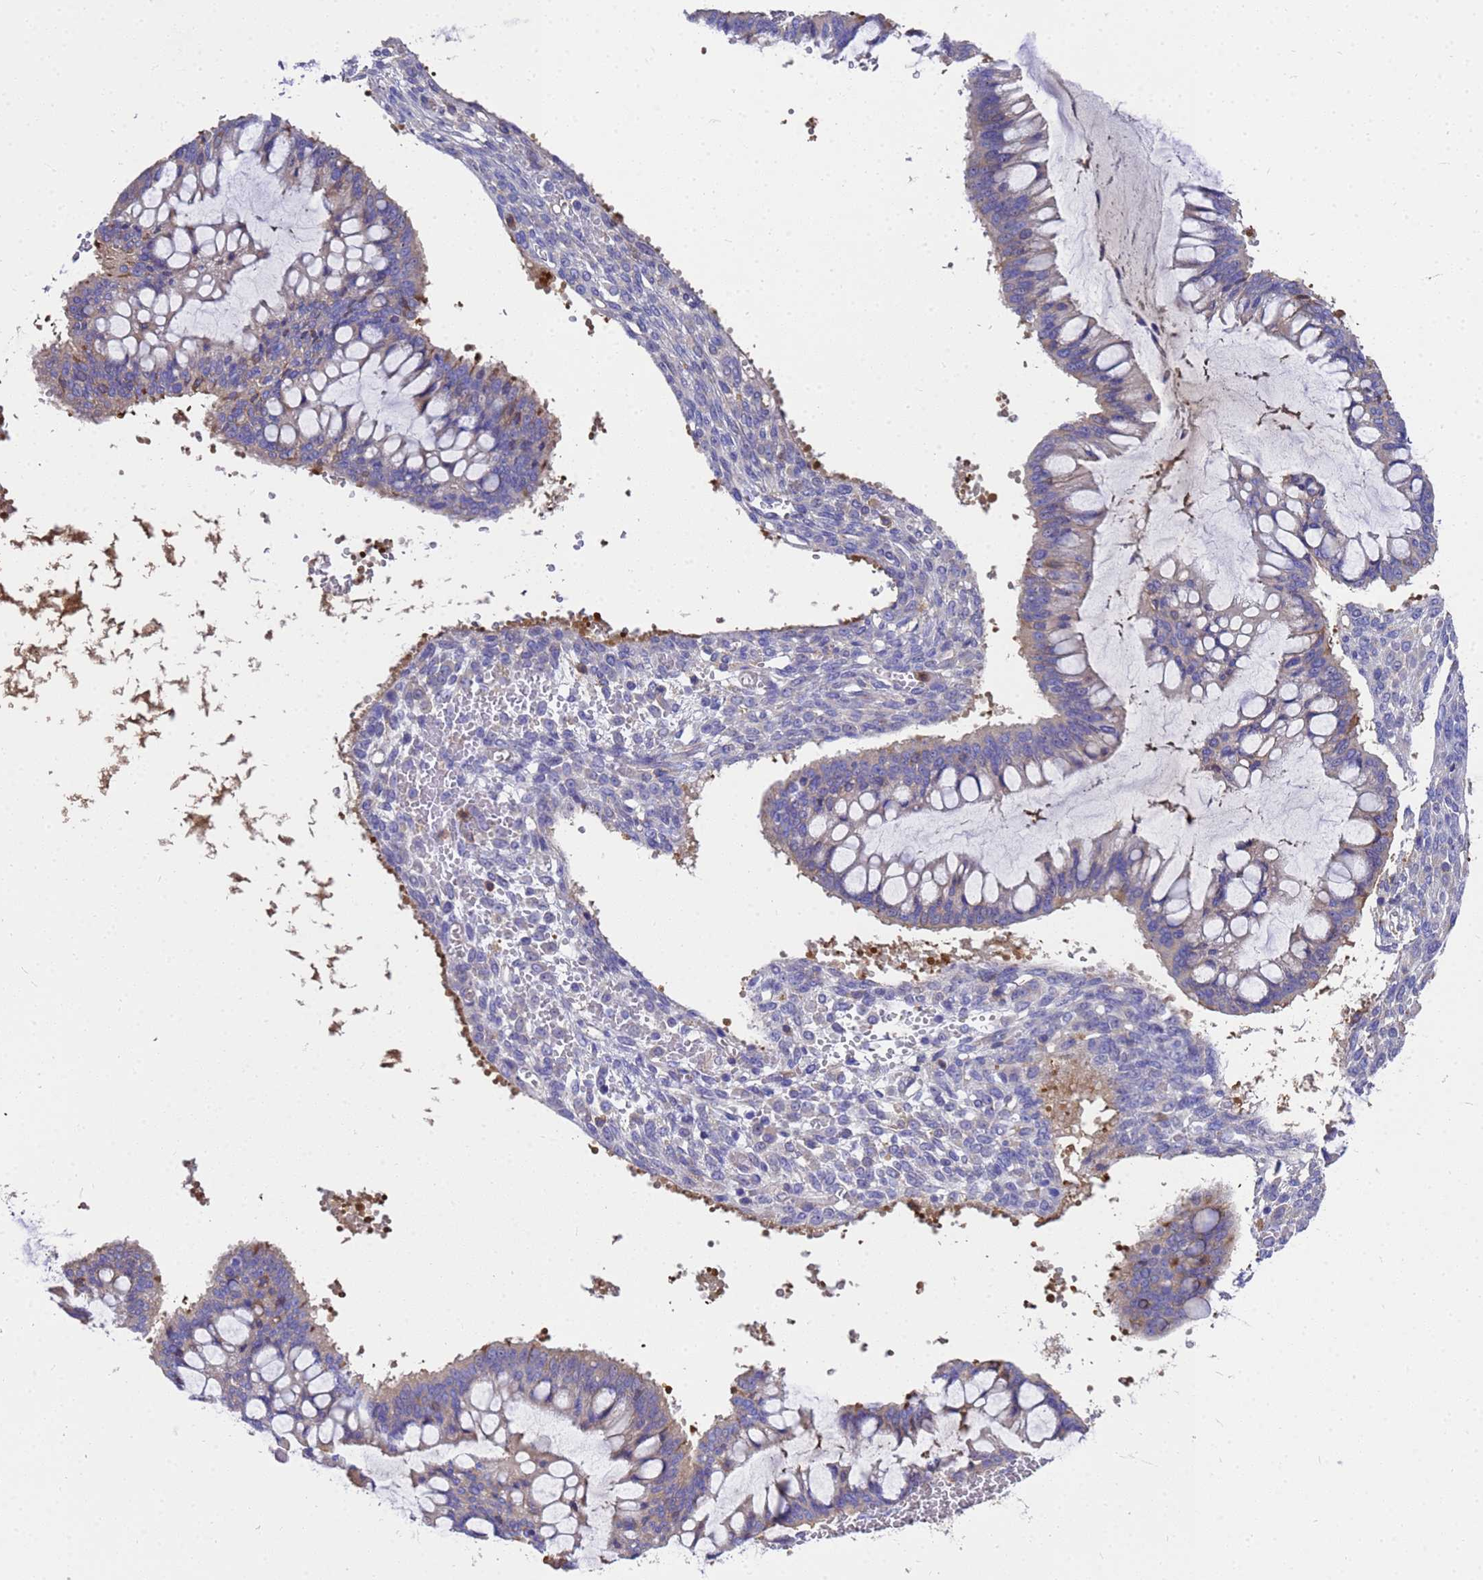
{"staining": {"intensity": "negative", "quantity": "none", "location": "none"}, "tissue": "ovarian cancer", "cell_type": "Tumor cells", "image_type": "cancer", "snomed": [{"axis": "morphology", "description": "Cystadenocarcinoma, mucinous, NOS"}, {"axis": "topography", "description": "Ovary"}], "caption": "Ovarian cancer (mucinous cystadenocarcinoma) was stained to show a protein in brown. There is no significant positivity in tumor cells.", "gene": "ZNF235", "patient": {"sex": "female", "age": 73}}